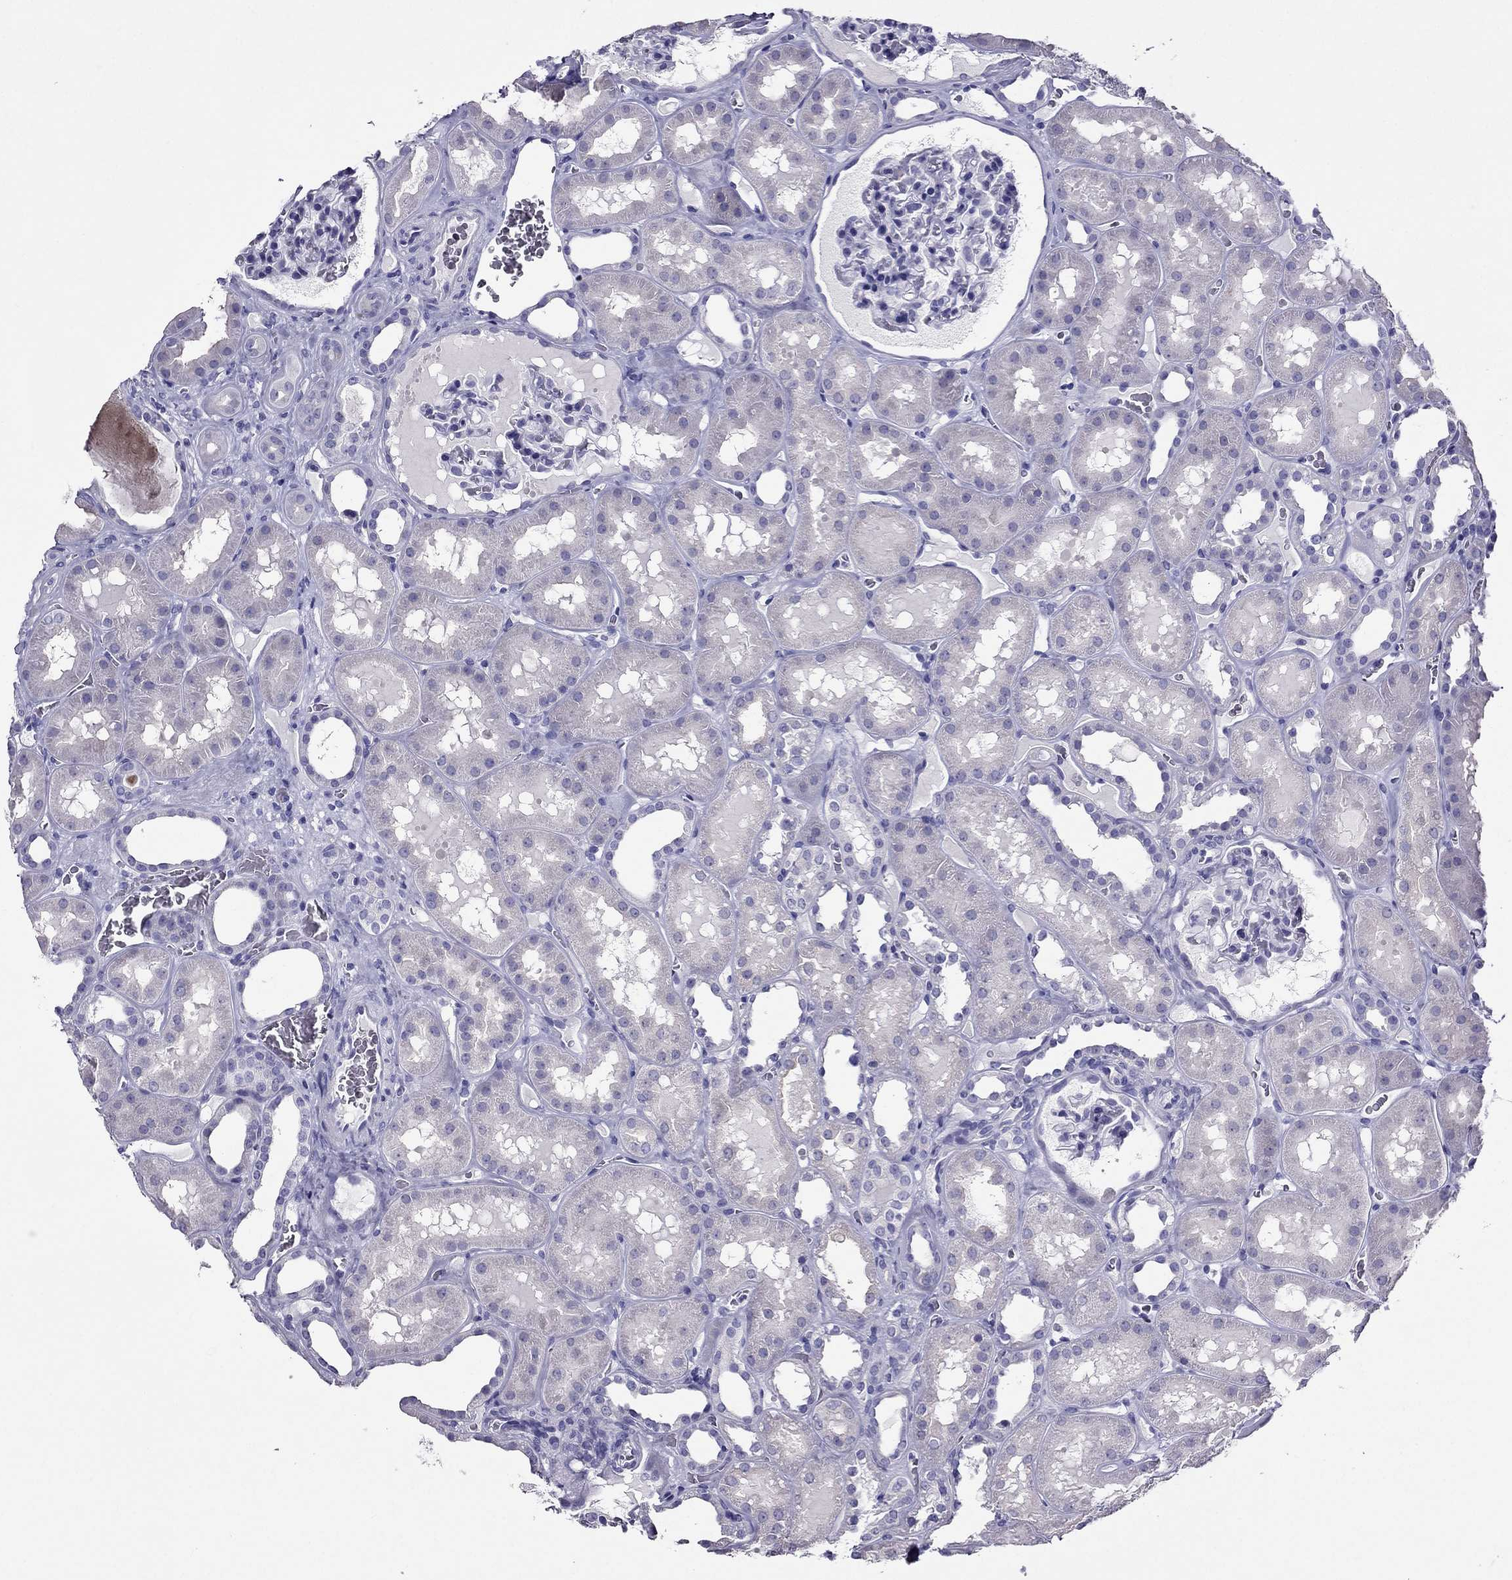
{"staining": {"intensity": "negative", "quantity": "none", "location": "none"}, "tissue": "kidney", "cell_type": "Cells in glomeruli", "image_type": "normal", "snomed": [{"axis": "morphology", "description": "Normal tissue, NOS"}, {"axis": "topography", "description": "Kidney"}], "caption": "Kidney was stained to show a protein in brown. There is no significant expression in cells in glomeruli. (DAB (3,3'-diaminobenzidine) immunohistochemistry visualized using brightfield microscopy, high magnification).", "gene": "ZNF541", "patient": {"sex": "female", "age": 41}}